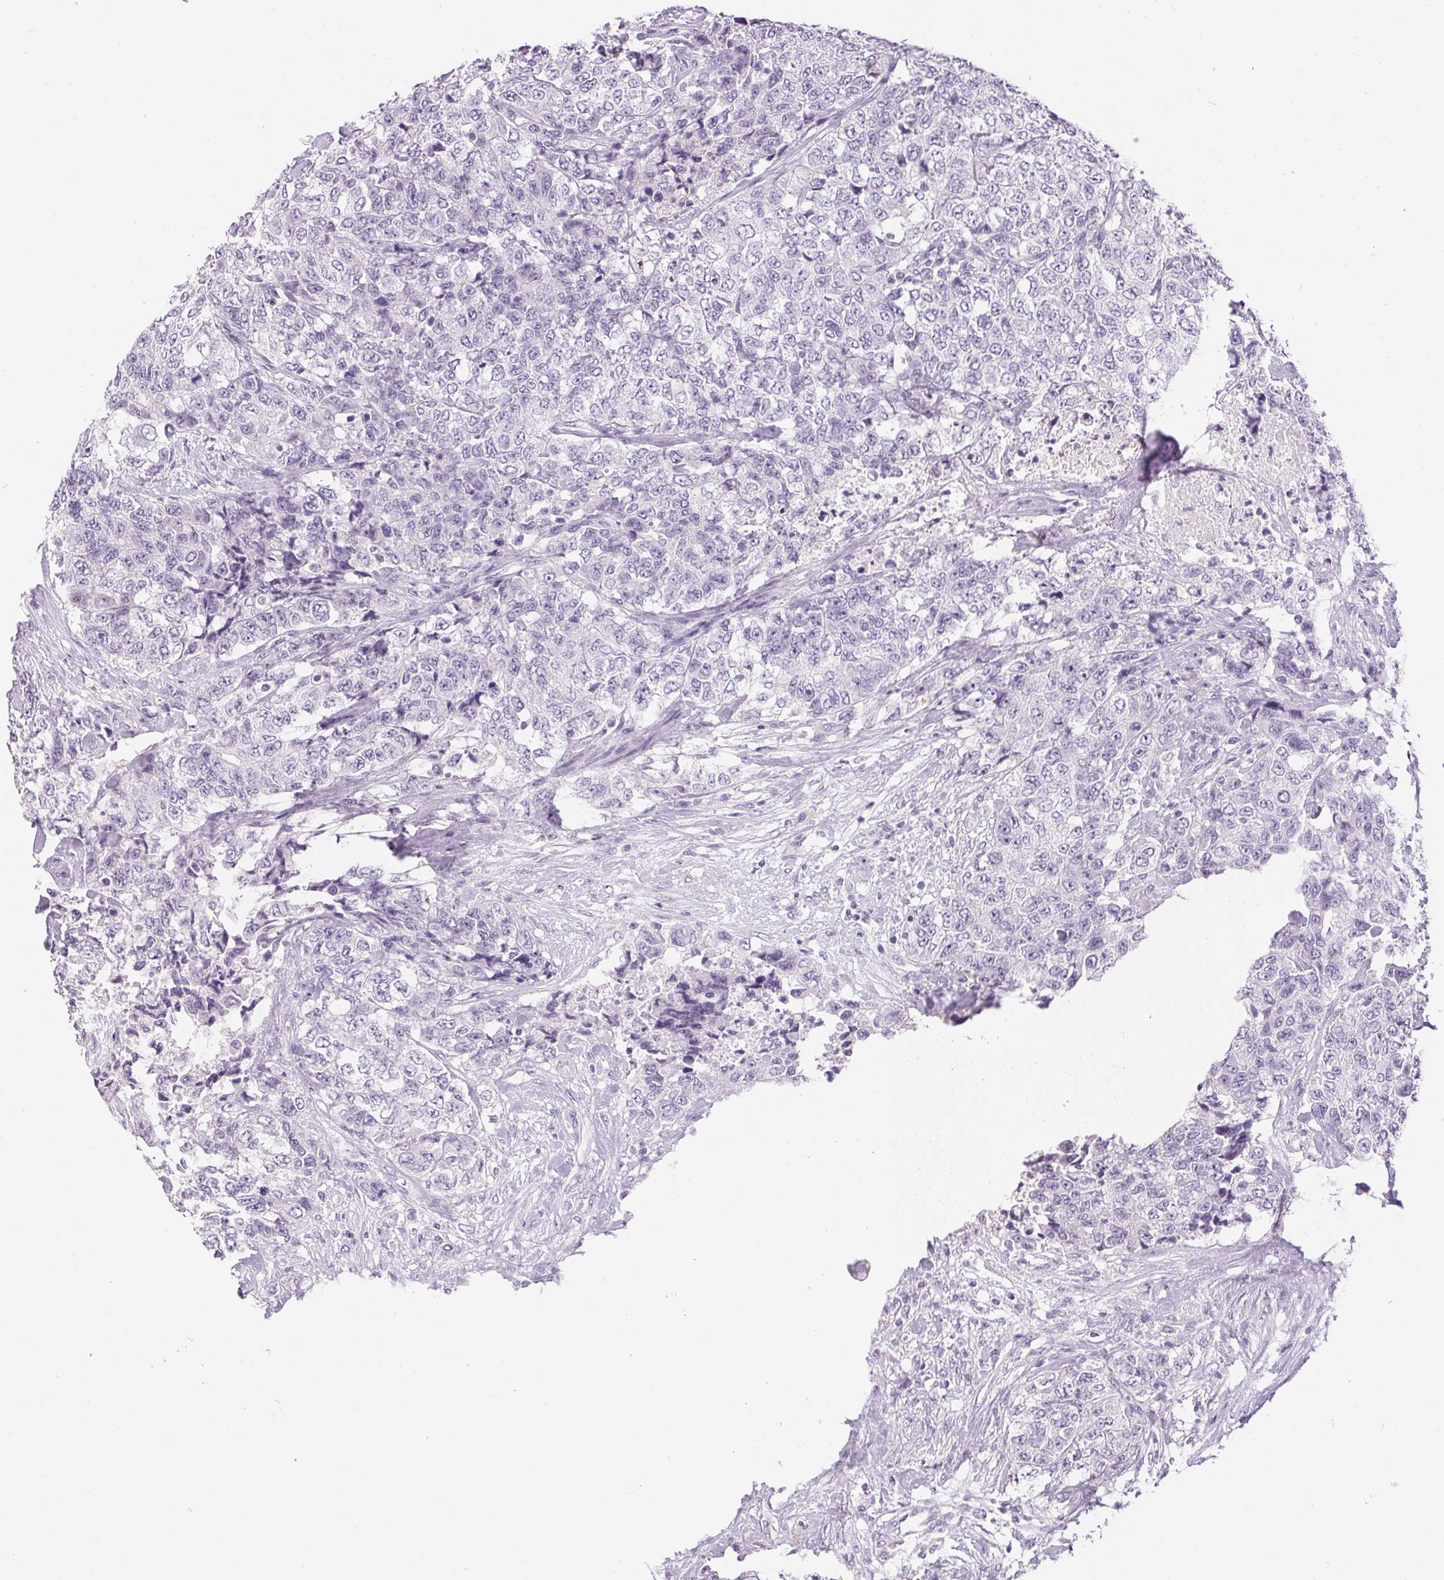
{"staining": {"intensity": "negative", "quantity": "none", "location": "none"}, "tissue": "urothelial cancer", "cell_type": "Tumor cells", "image_type": "cancer", "snomed": [{"axis": "morphology", "description": "Urothelial carcinoma, High grade"}, {"axis": "topography", "description": "Urinary bladder"}], "caption": "Immunohistochemistry (IHC) of human urothelial cancer shows no positivity in tumor cells.", "gene": "PNLIPRP3", "patient": {"sex": "female", "age": 78}}